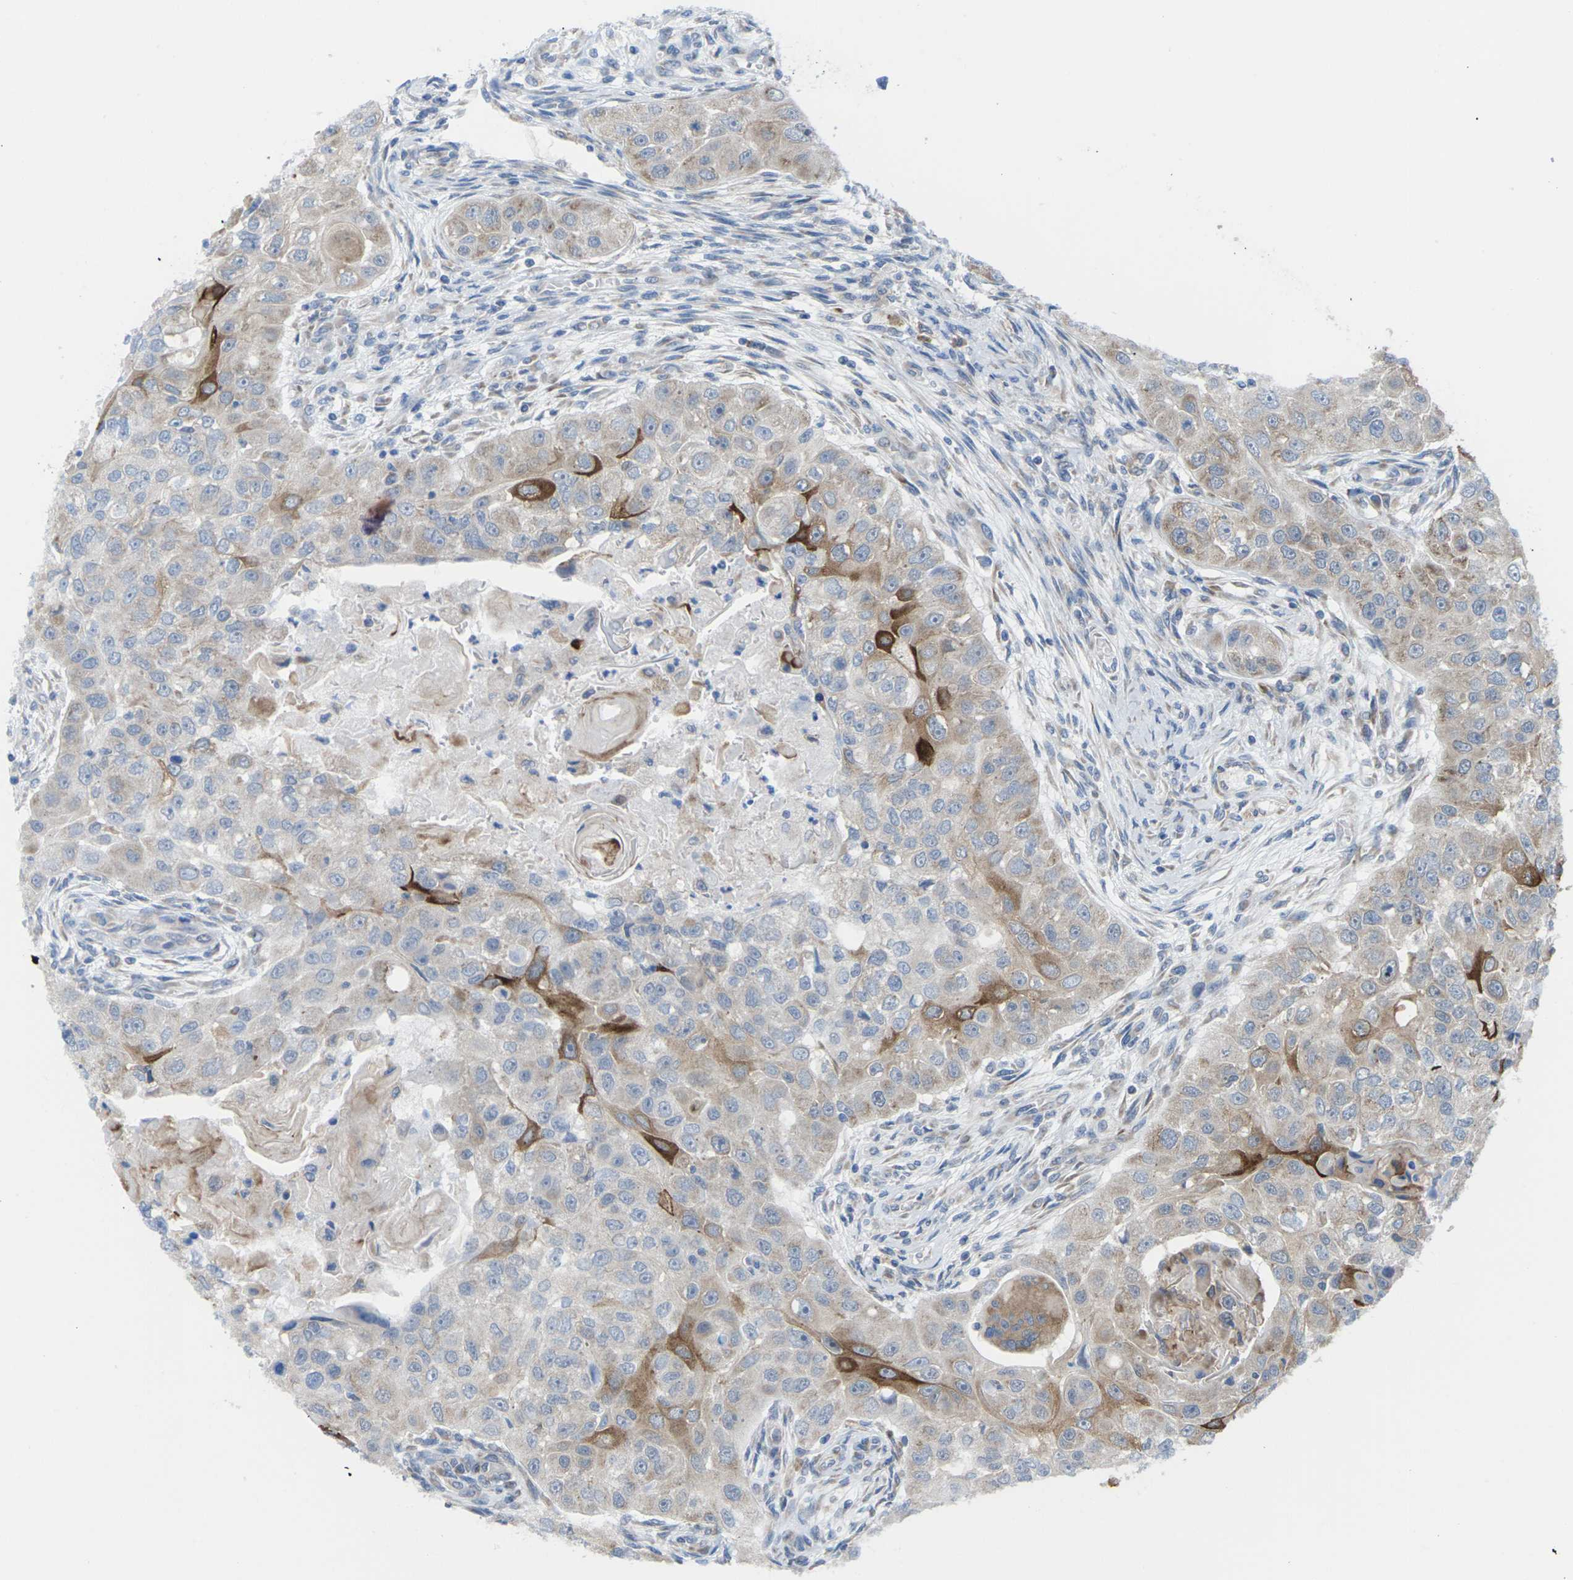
{"staining": {"intensity": "moderate", "quantity": "<25%", "location": "cytoplasmic/membranous"}, "tissue": "head and neck cancer", "cell_type": "Tumor cells", "image_type": "cancer", "snomed": [{"axis": "morphology", "description": "Normal tissue, NOS"}, {"axis": "morphology", "description": "Squamous cell carcinoma, NOS"}, {"axis": "topography", "description": "Skeletal muscle"}, {"axis": "topography", "description": "Head-Neck"}], "caption": "IHC of head and neck cancer (squamous cell carcinoma) exhibits low levels of moderate cytoplasmic/membranous expression in approximately <25% of tumor cells.", "gene": "PDZK1IP1", "patient": {"sex": "male", "age": 51}}